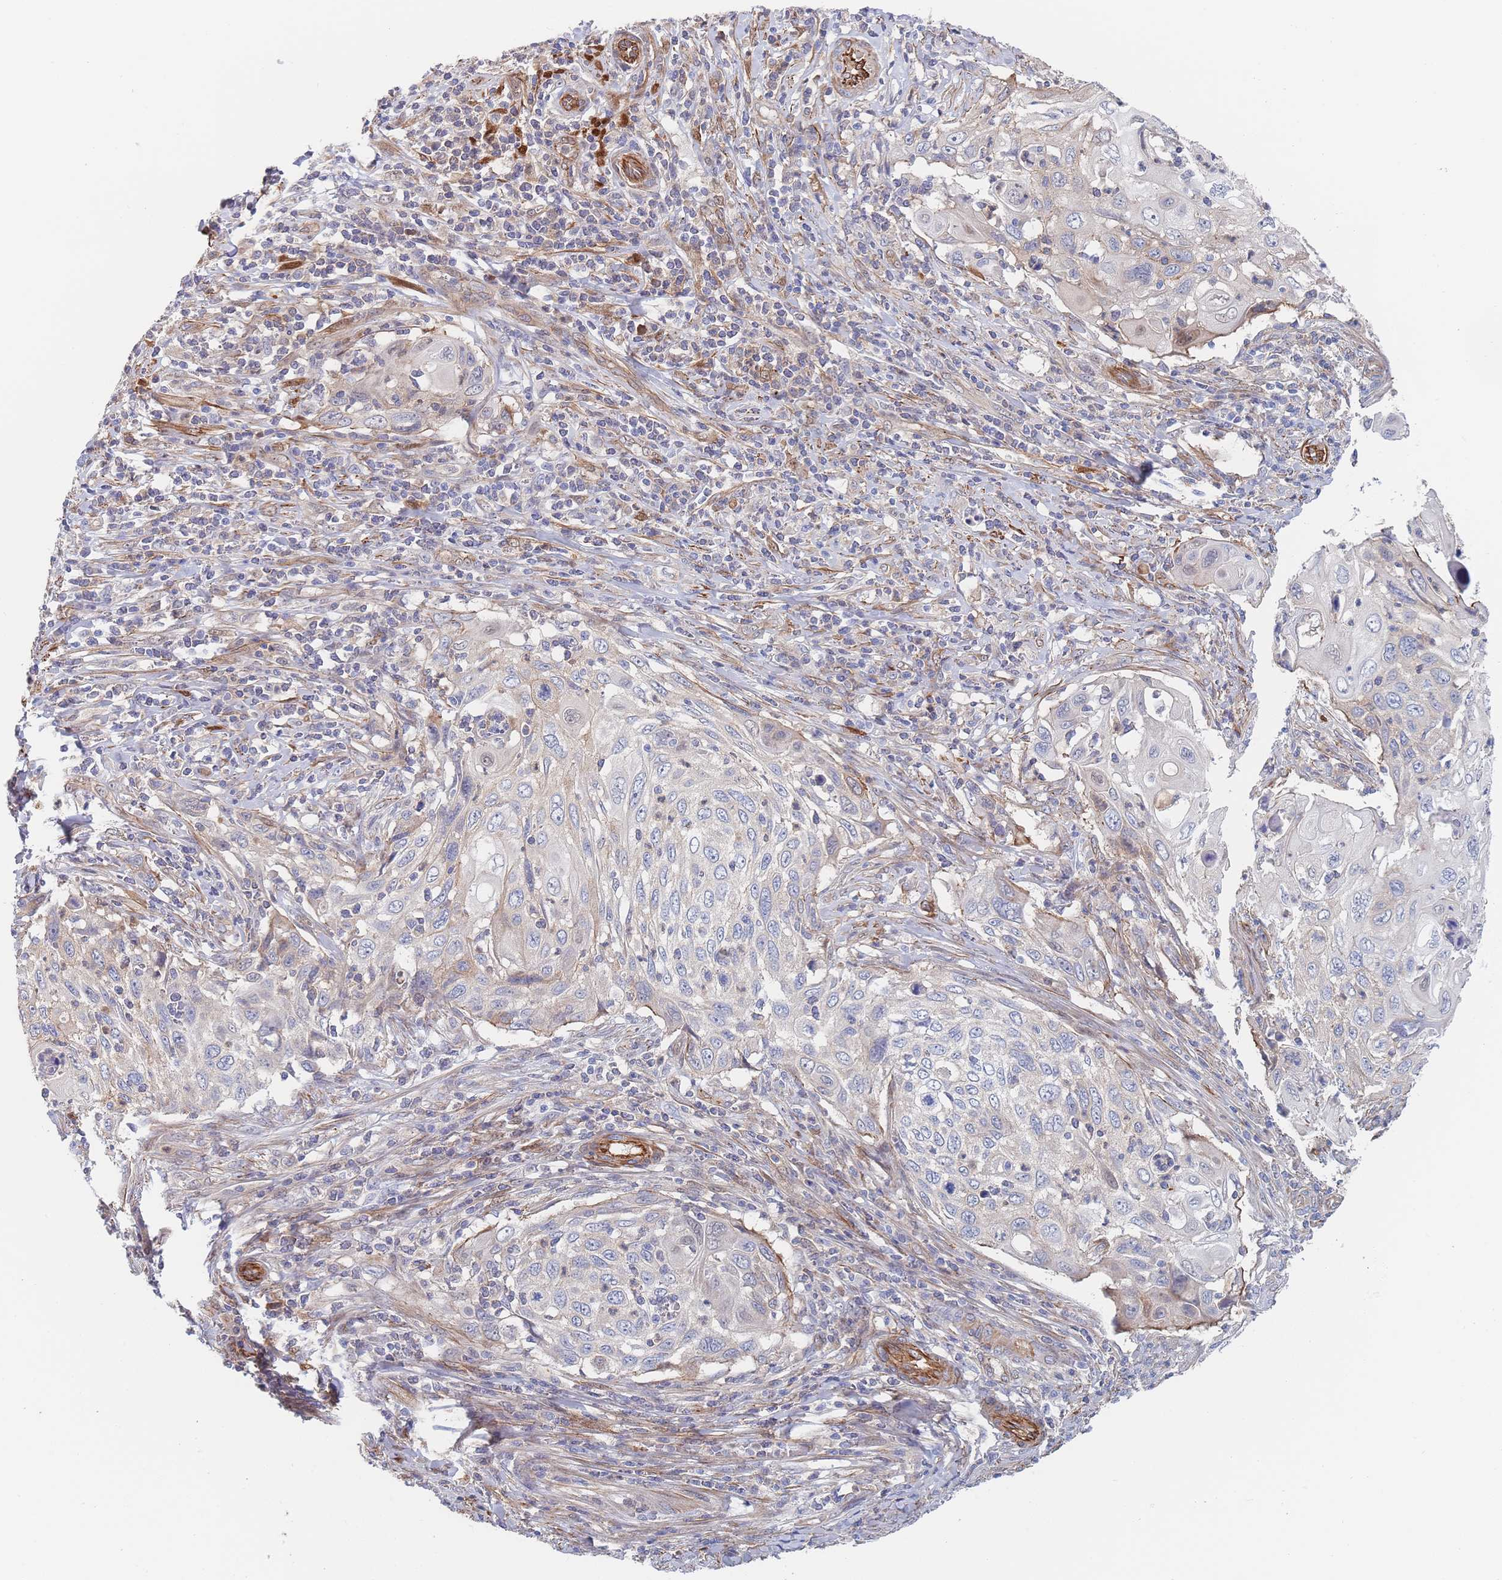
{"staining": {"intensity": "weak", "quantity": "<25%", "location": "cytoplasmic/membranous"}, "tissue": "cervical cancer", "cell_type": "Tumor cells", "image_type": "cancer", "snomed": [{"axis": "morphology", "description": "Squamous cell carcinoma, NOS"}, {"axis": "topography", "description": "Cervix"}], "caption": "There is no significant positivity in tumor cells of cervical cancer (squamous cell carcinoma).", "gene": "G6PC1", "patient": {"sex": "female", "age": 70}}